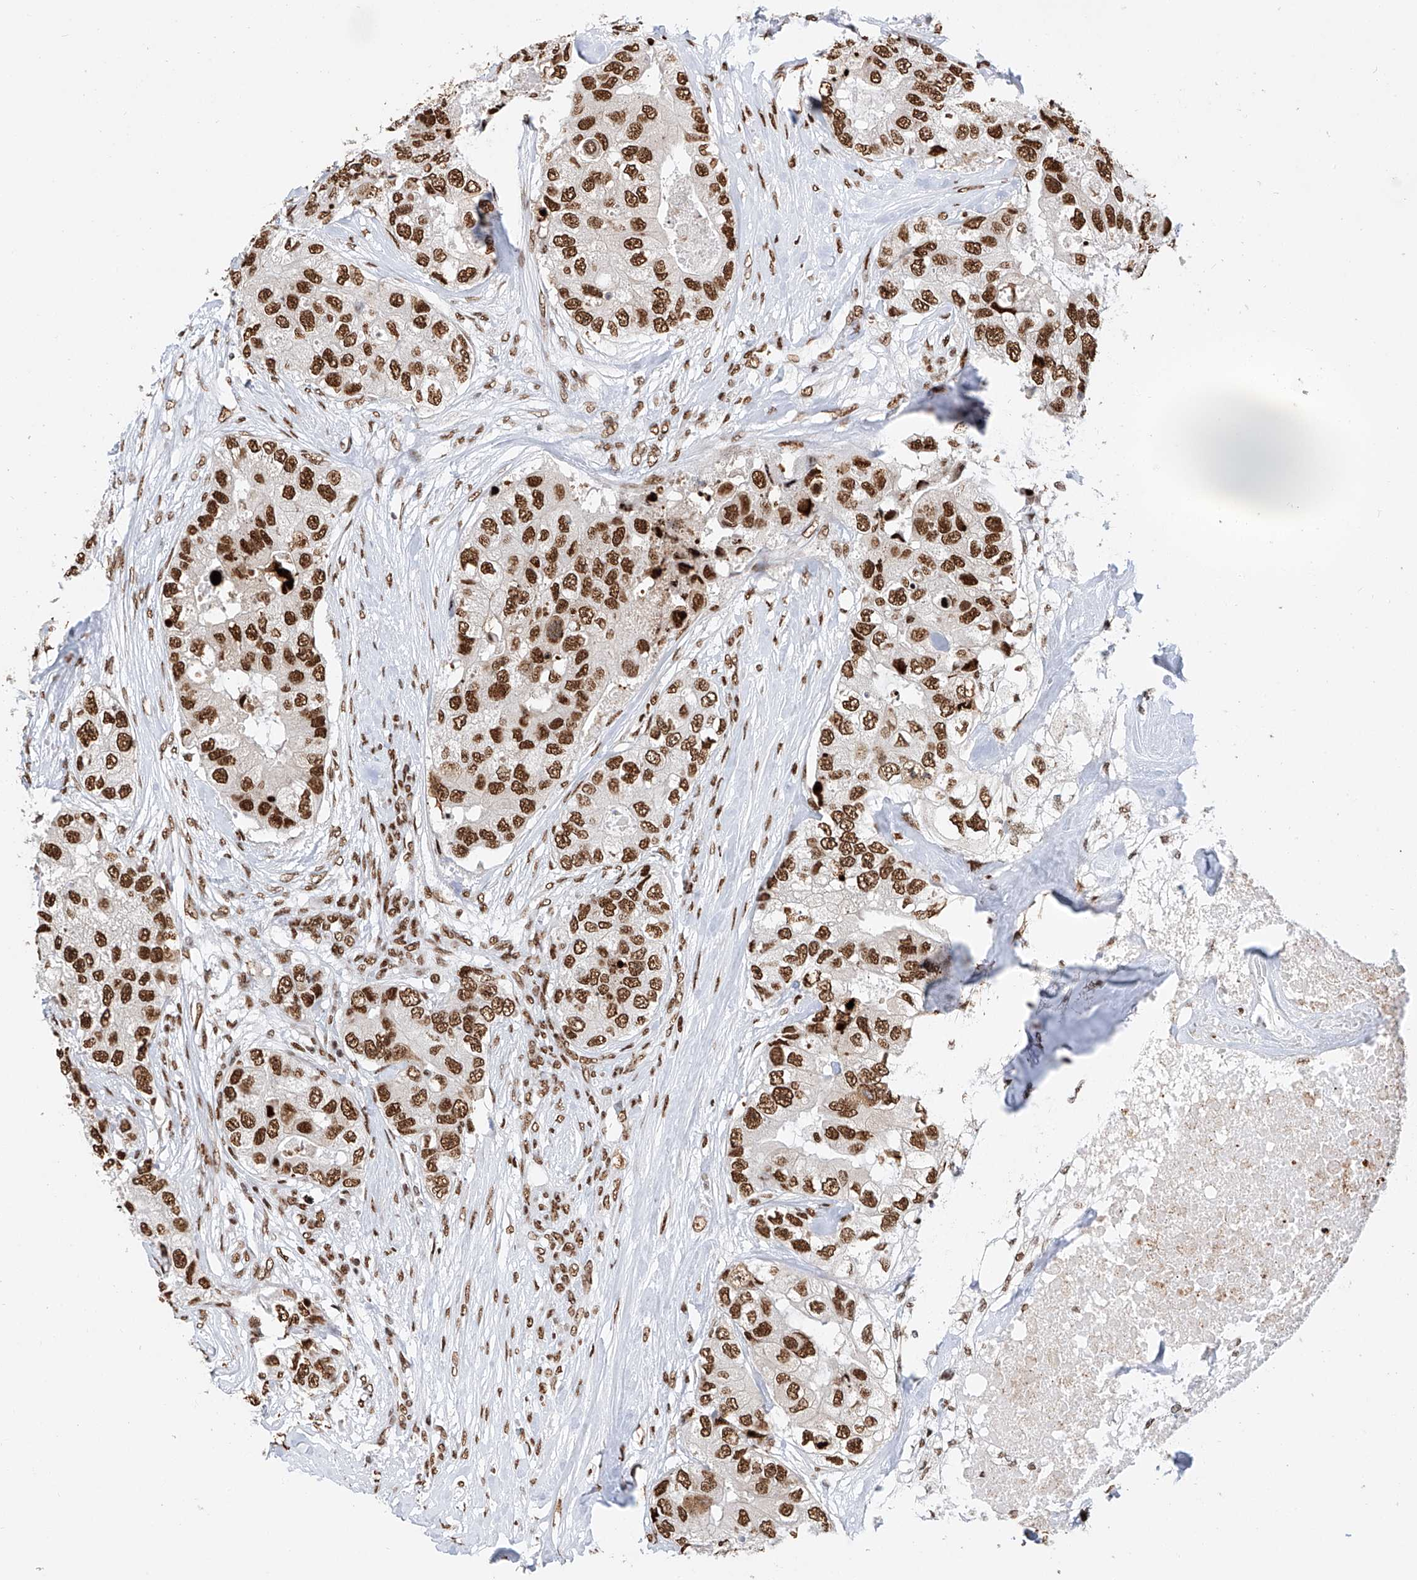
{"staining": {"intensity": "strong", "quantity": ">75%", "location": "nuclear"}, "tissue": "breast cancer", "cell_type": "Tumor cells", "image_type": "cancer", "snomed": [{"axis": "morphology", "description": "Duct carcinoma"}, {"axis": "topography", "description": "Breast"}], "caption": "Strong nuclear staining for a protein is present in approximately >75% of tumor cells of breast intraductal carcinoma using immunohistochemistry (IHC).", "gene": "SRSF6", "patient": {"sex": "female", "age": 62}}